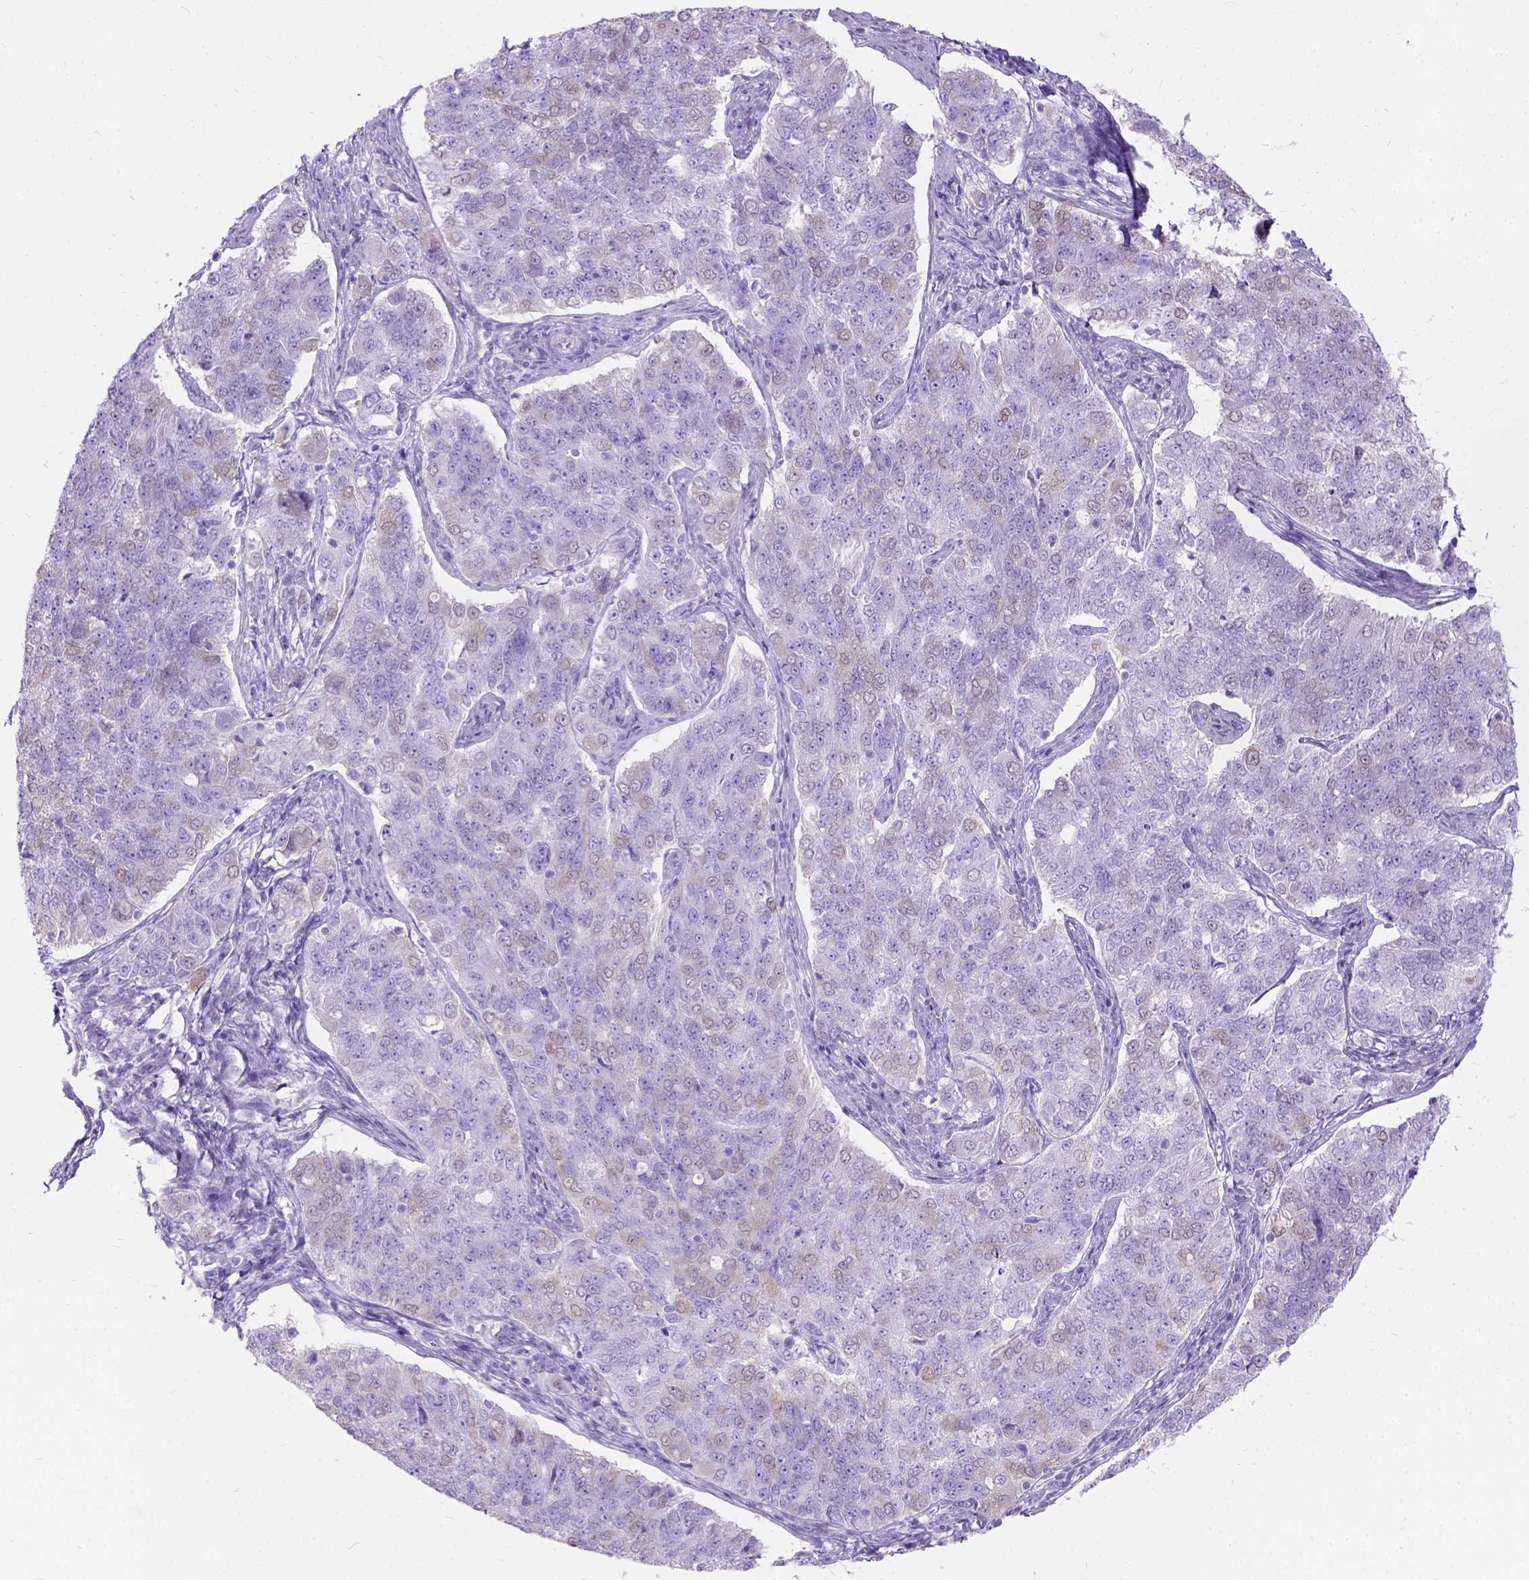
{"staining": {"intensity": "negative", "quantity": "none", "location": "none"}, "tissue": "endometrial cancer", "cell_type": "Tumor cells", "image_type": "cancer", "snomed": [{"axis": "morphology", "description": "Adenocarcinoma, NOS"}, {"axis": "topography", "description": "Endometrium"}], "caption": "An immunohistochemistry histopathology image of endometrial cancer (adenocarcinoma) is shown. There is no staining in tumor cells of endometrial cancer (adenocarcinoma). (Brightfield microscopy of DAB immunohistochemistry at high magnification).", "gene": "C7orf57", "patient": {"sex": "female", "age": 43}}